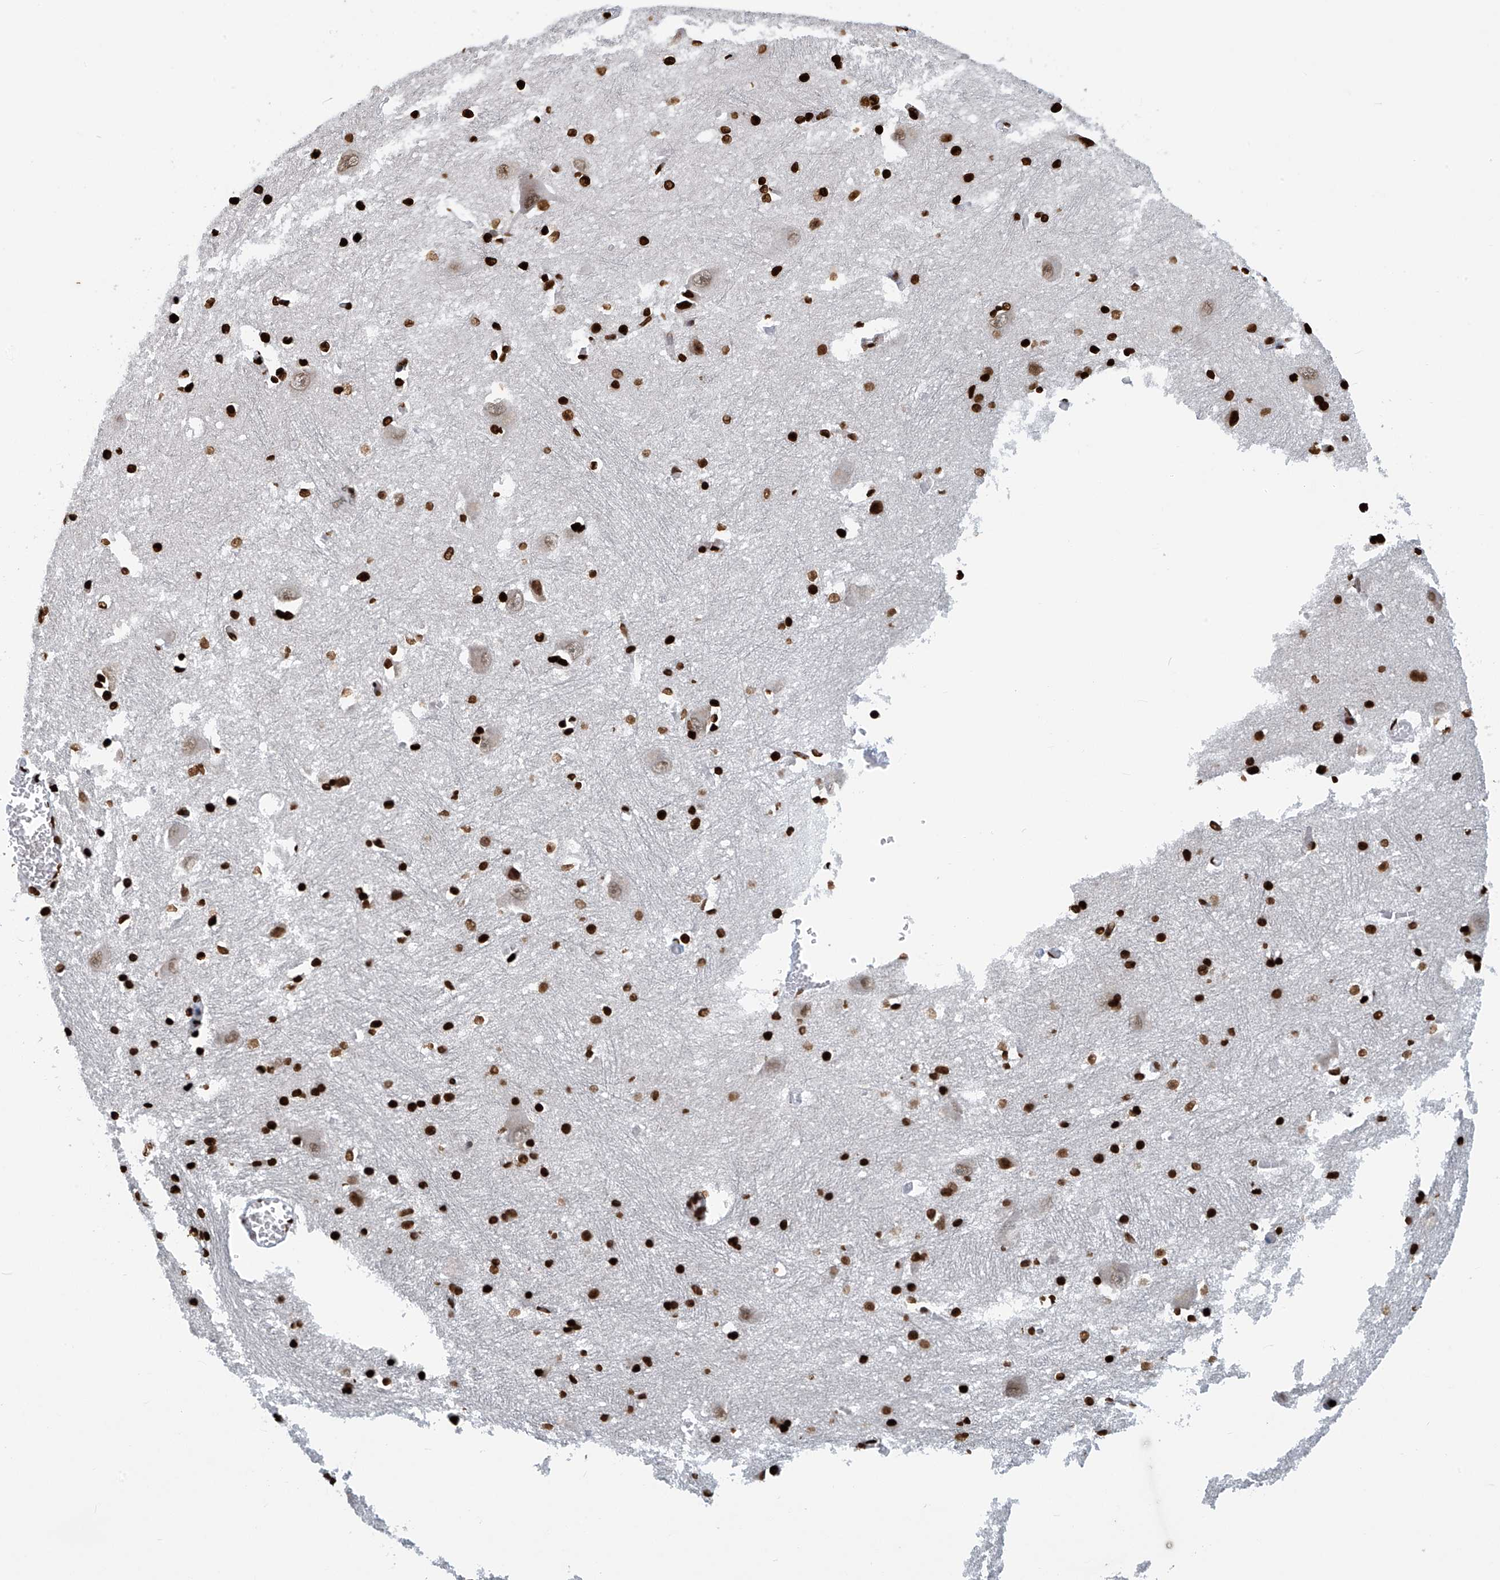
{"staining": {"intensity": "strong", "quantity": ">75%", "location": "nuclear"}, "tissue": "caudate", "cell_type": "Glial cells", "image_type": "normal", "snomed": [{"axis": "morphology", "description": "Normal tissue, NOS"}, {"axis": "topography", "description": "Lateral ventricle wall"}], "caption": "This micrograph displays IHC staining of benign human caudate, with high strong nuclear expression in approximately >75% of glial cells.", "gene": "DPPA2", "patient": {"sex": "male", "age": 37}}